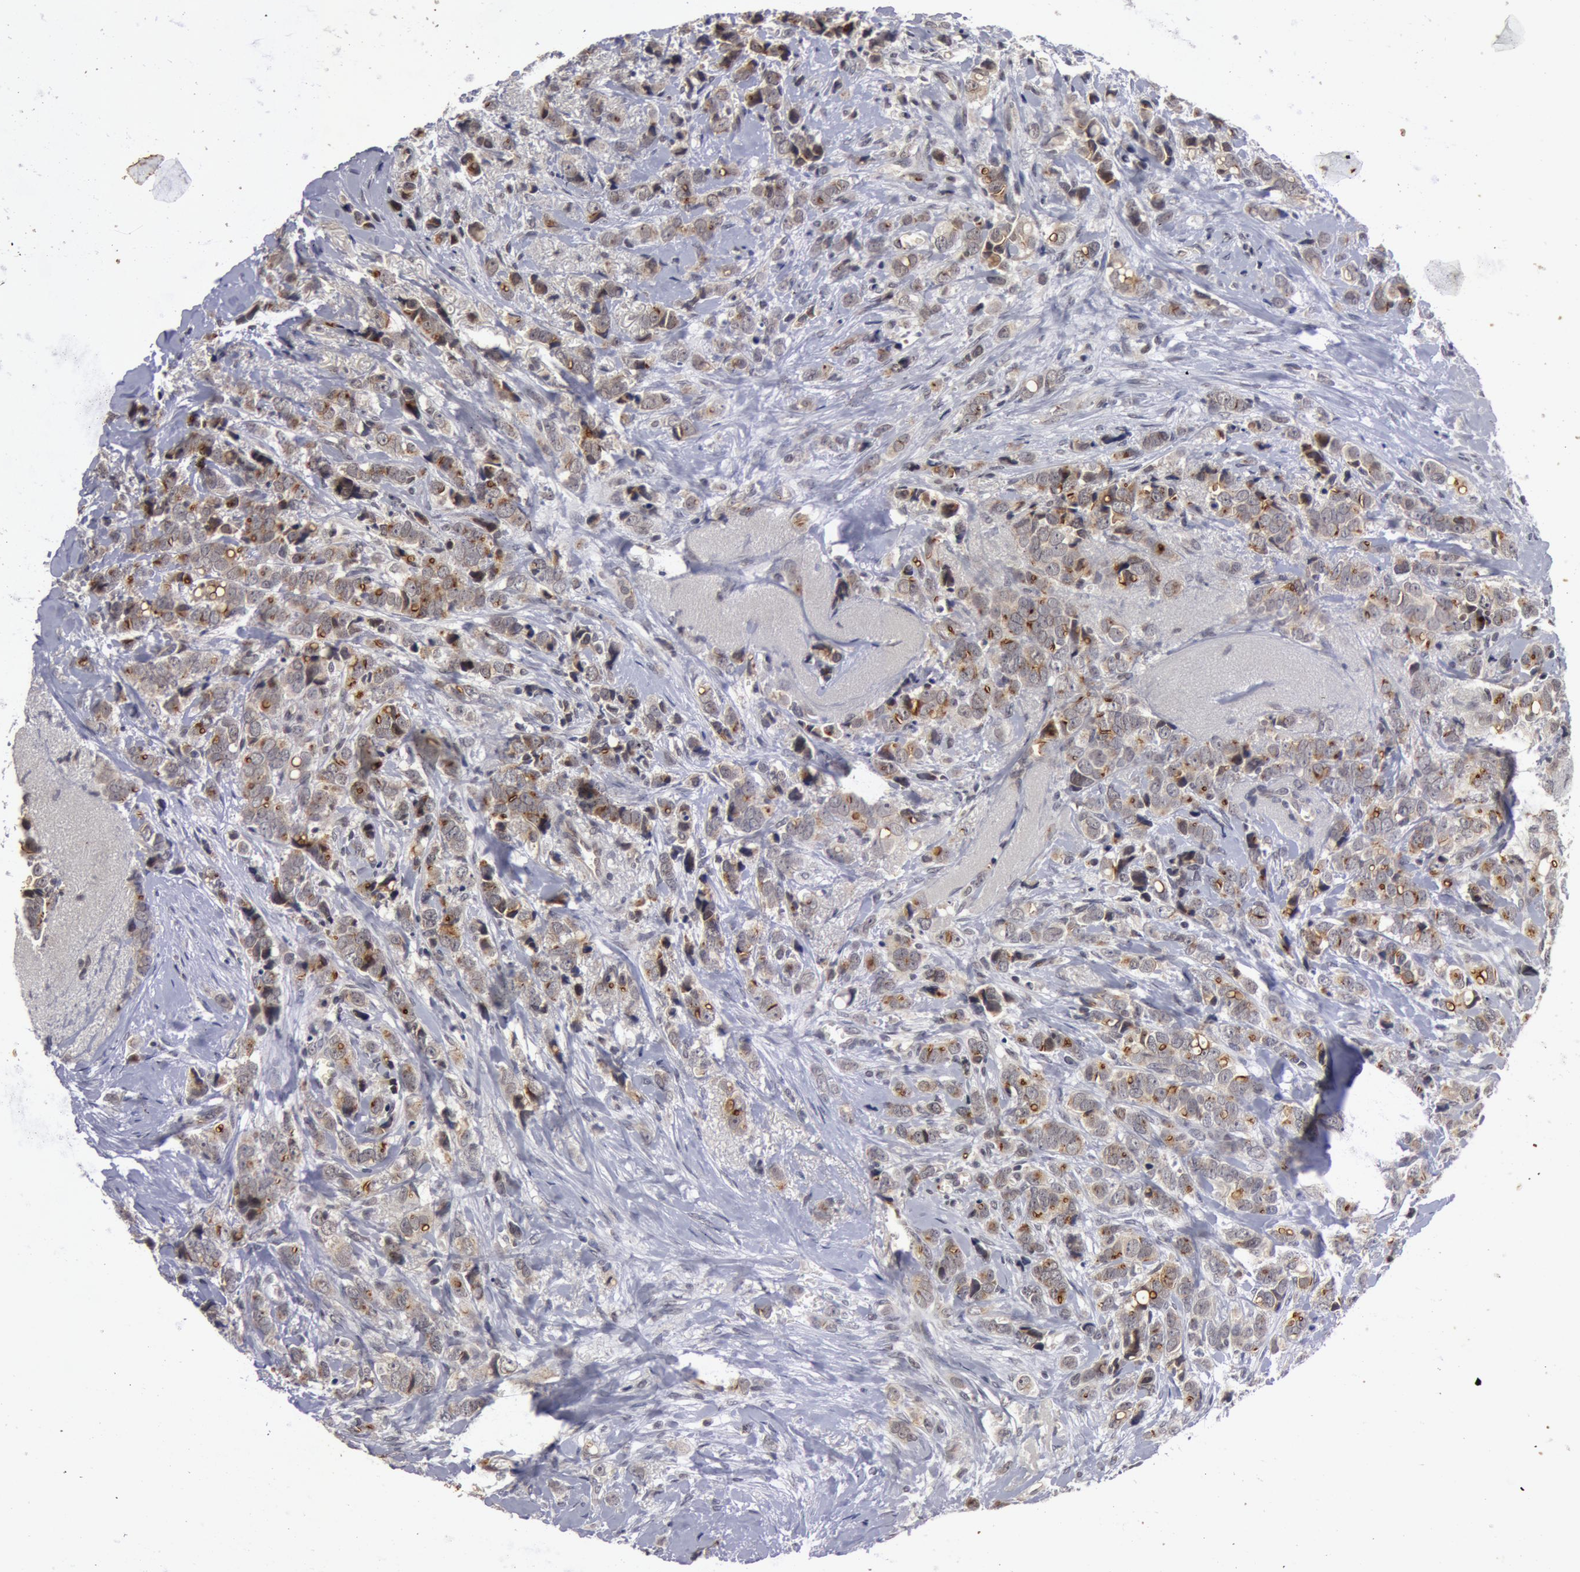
{"staining": {"intensity": "moderate", "quantity": "25%-75%", "location": "cytoplasmic/membranous"}, "tissue": "breast cancer", "cell_type": "Tumor cells", "image_type": "cancer", "snomed": [{"axis": "morphology", "description": "Lobular carcinoma"}, {"axis": "topography", "description": "Breast"}], "caption": "Human breast cancer stained for a protein (brown) shows moderate cytoplasmic/membranous positive expression in about 25%-75% of tumor cells.", "gene": "SYTL4", "patient": {"sex": "female", "age": 57}}